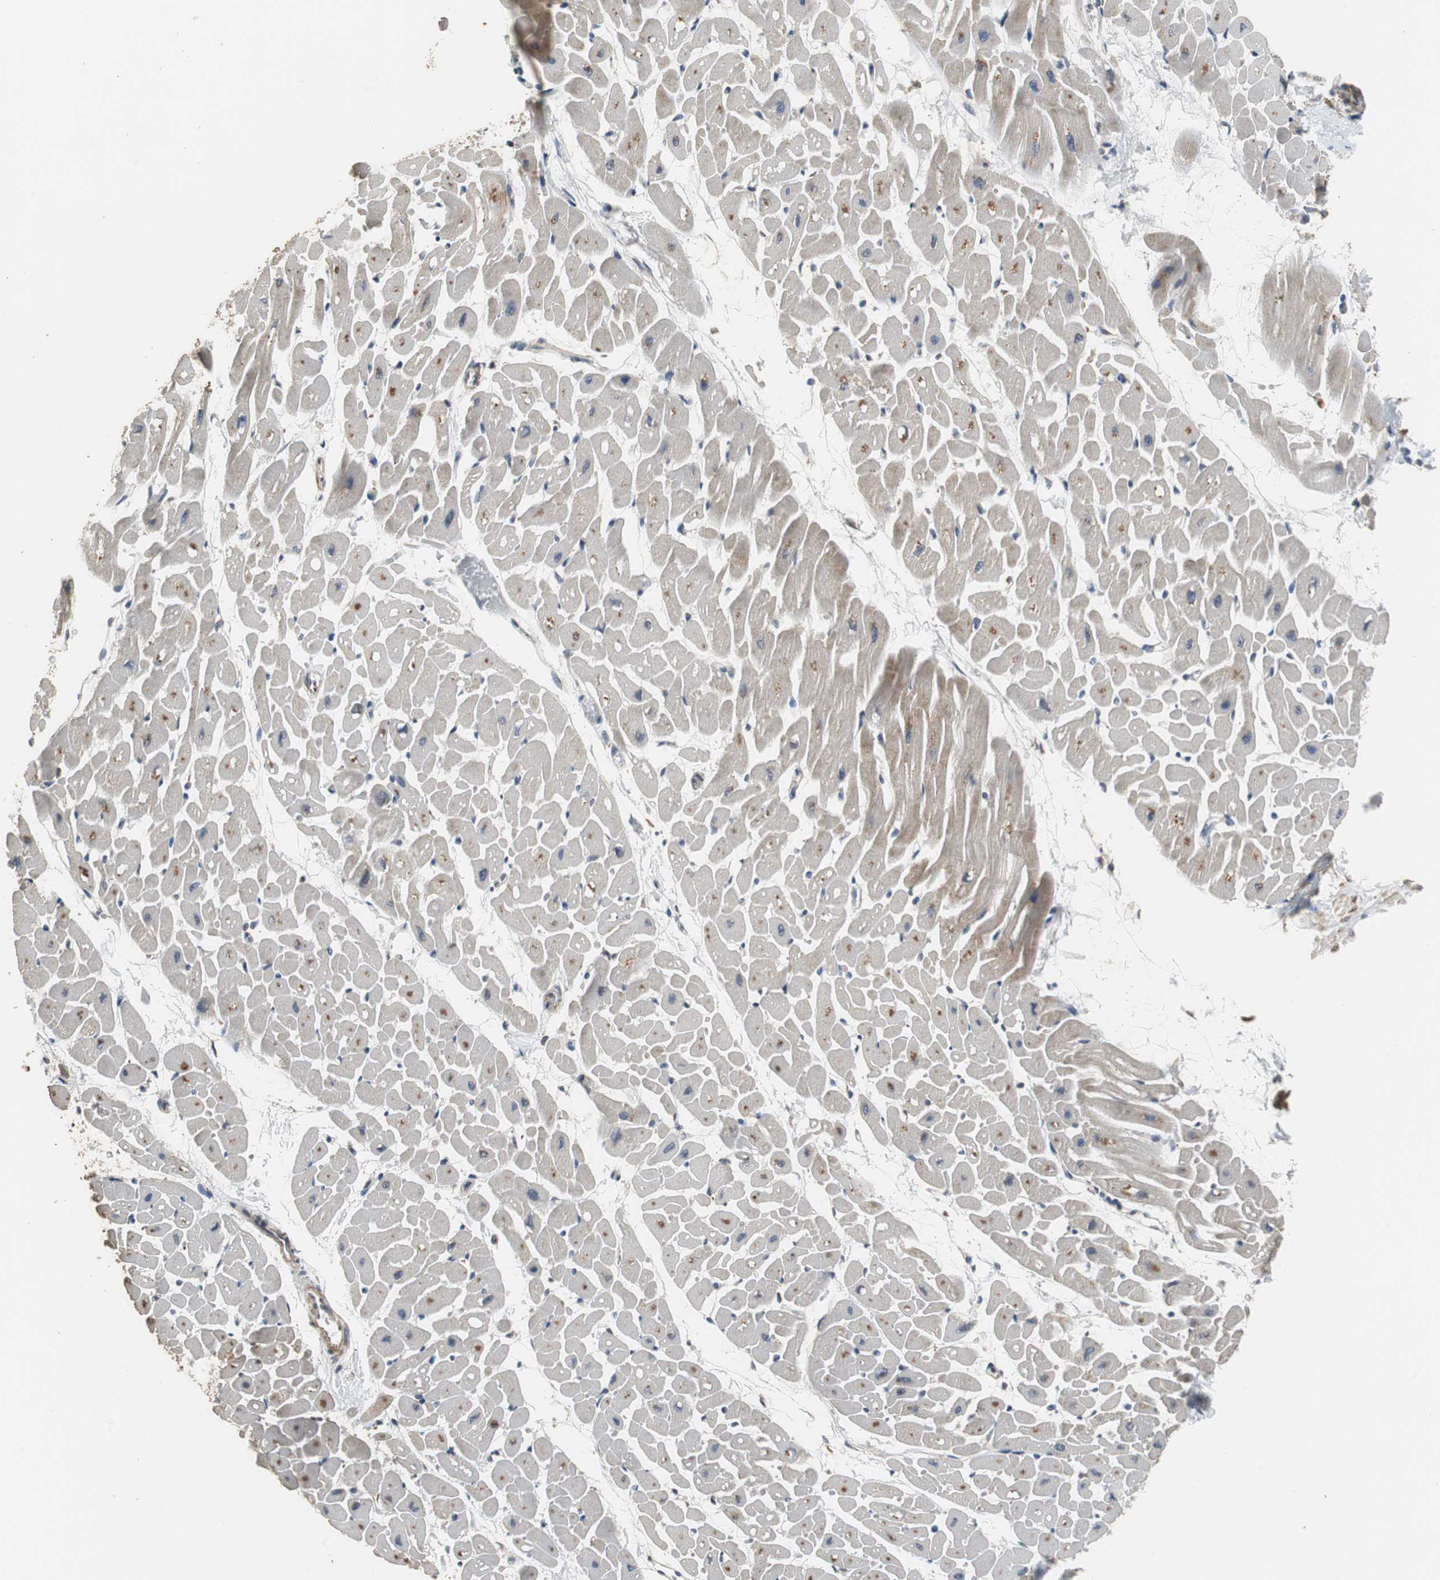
{"staining": {"intensity": "moderate", "quantity": ">75%", "location": "cytoplasmic/membranous"}, "tissue": "heart muscle", "cell_type": "Cardiomyocytes", "image_type": "normal", "snomed": [{"axis": "morphology", "description": "Normal tissue, NOS"}, {"axis": "topography", "description": "Heart"}], "caption": "Protein positivity by immunohistochemistry displays moderate cytoplasmic/membranous positivity in about >75% of cardiomyocytes in benign heart muscle.", "gene": "HMGCL", "patient": {"sex": "male", "age": 45}}